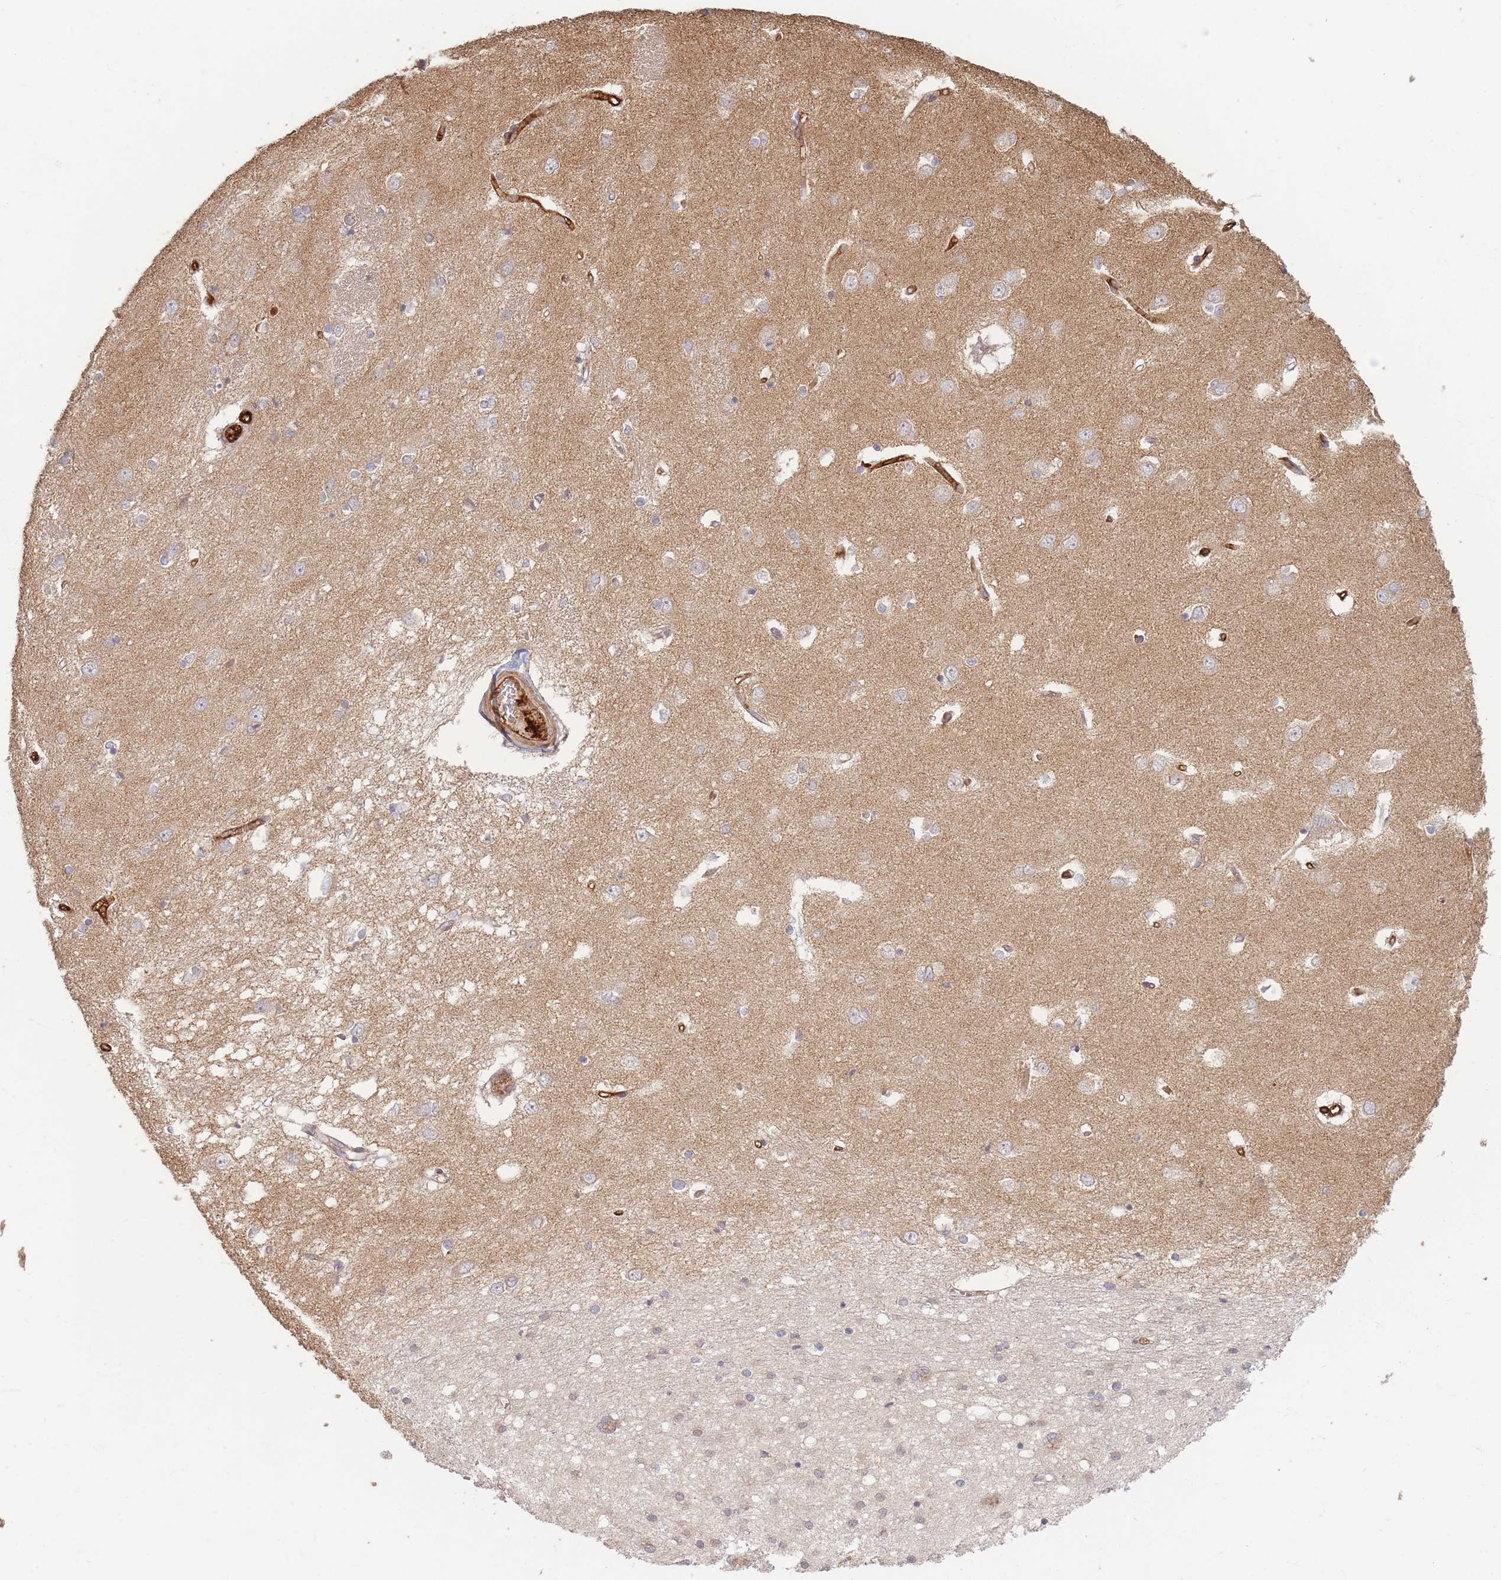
{"staining": {"intensity": "weak", "quantity": "25%-75%", "location": "cytoplasmic/membranous"}, "tissue": "caudate", "cell_type": "Glial cells", "image_type": "normal", "snomed": [{"axis": "morphology", "description": "Normal tissue, NOS"}, {"axis": "topography", "description": "Lateral ventricle wall"}], "caption": "The micrograph exhibits staining of benign caudate, revealing weak cytoplasmic/membranous protein positivity (brown color) within glial cells.", "gene": "MRPS6", "patient": {"sex": "male", "age": 37}}